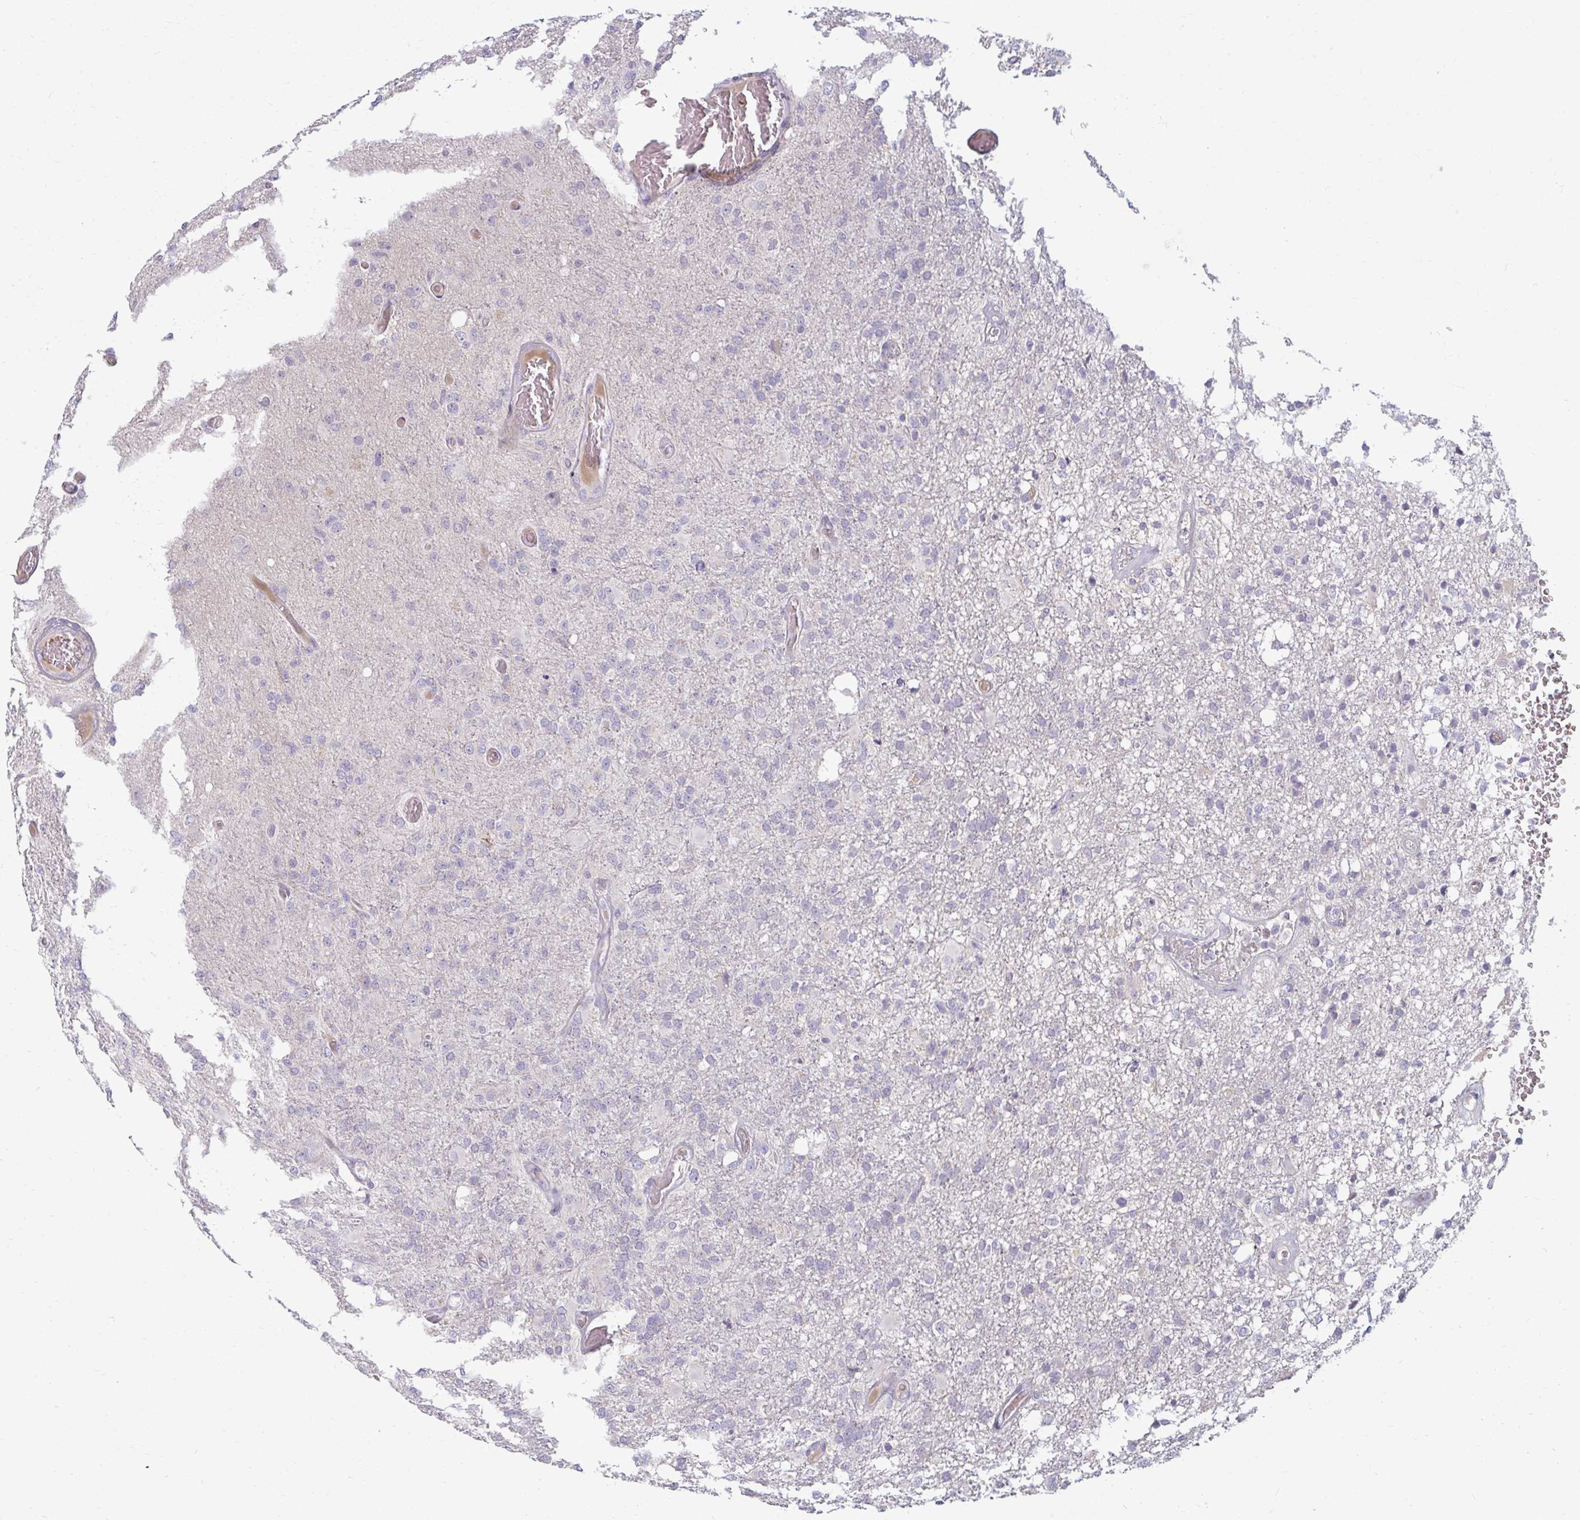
{"staining": {"intensity": "negative", "quantity": "none", "location": "none"}, "tissue": "glioma", "cell_type": "Tumor cells", "image_type": "cancer", "snomed": [{"axis": "morphology", "description": "Glioma, malignant, High grade"}, {"axis": "topography", "description": "Brain"}], "caption": "Tumor cells are negative for protein expression in human malignant high-grade glioma. The staining was performed using DAB (3,3'-diaminobenzidine) to visualize the protein expression in brown, while the nuclei were stained in blue with hematoxylin (Magnification: 20x).", "gene": "RAB33A", "patient": {"sex": "female", "age": 74}}